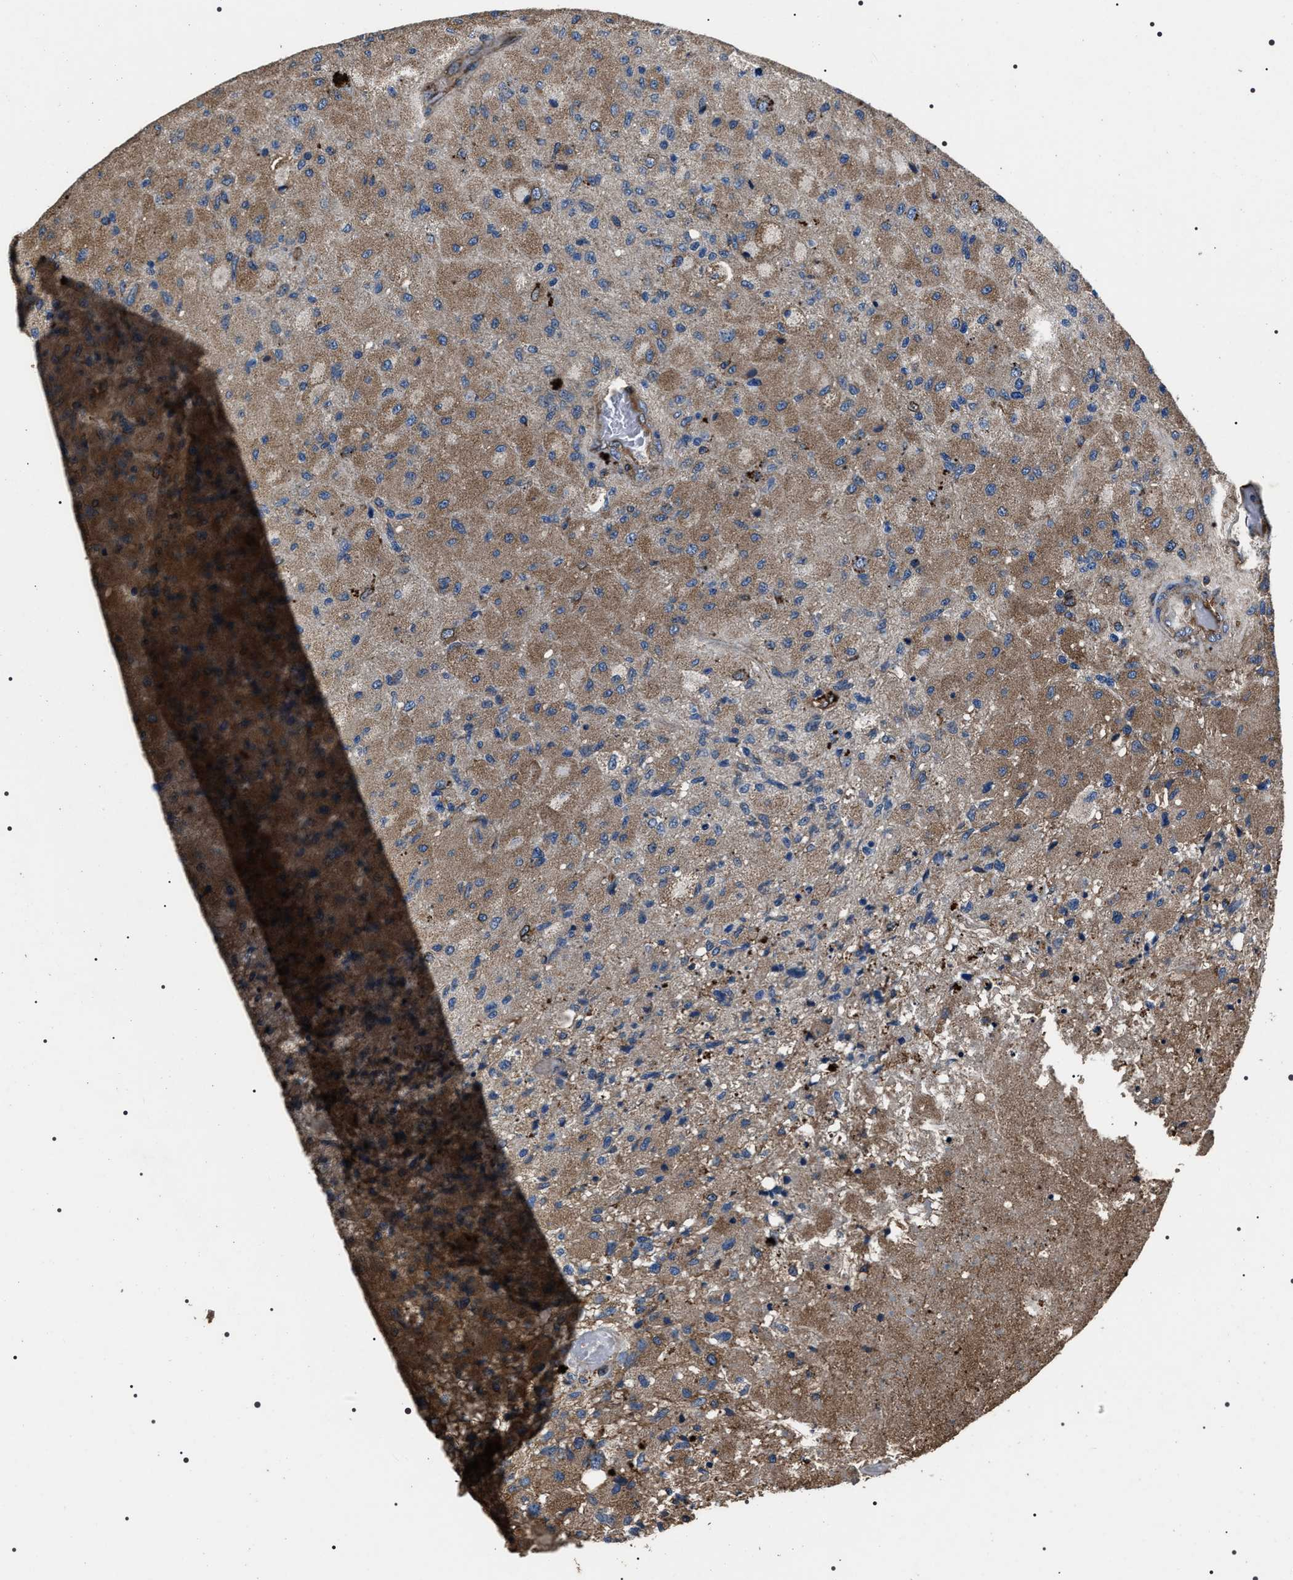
{"staining": {"intensity": "moderate", "quantity": ">75%", "location": "cytoplasmic/membranous"}, "tissue": "glioma", "cell_type": "Tumor cells", "image_type": "cancer", "snomed": [{"axis": "morphology", "description": "Normal tissue, NOS"}, {"axis": "morphology", "description": "Glioma, malignant, High grade"}, {"axis": "topography", "description": "Cerebral cortex"}], "caption": "This image shows IHC staining of human malignant high-grade glioma, with medium moderate cytoplasmic/membranous positivity in about >75% of tumor cells.", "gene": "HSCB", "patient": {"sex": "male", "age": 77}}